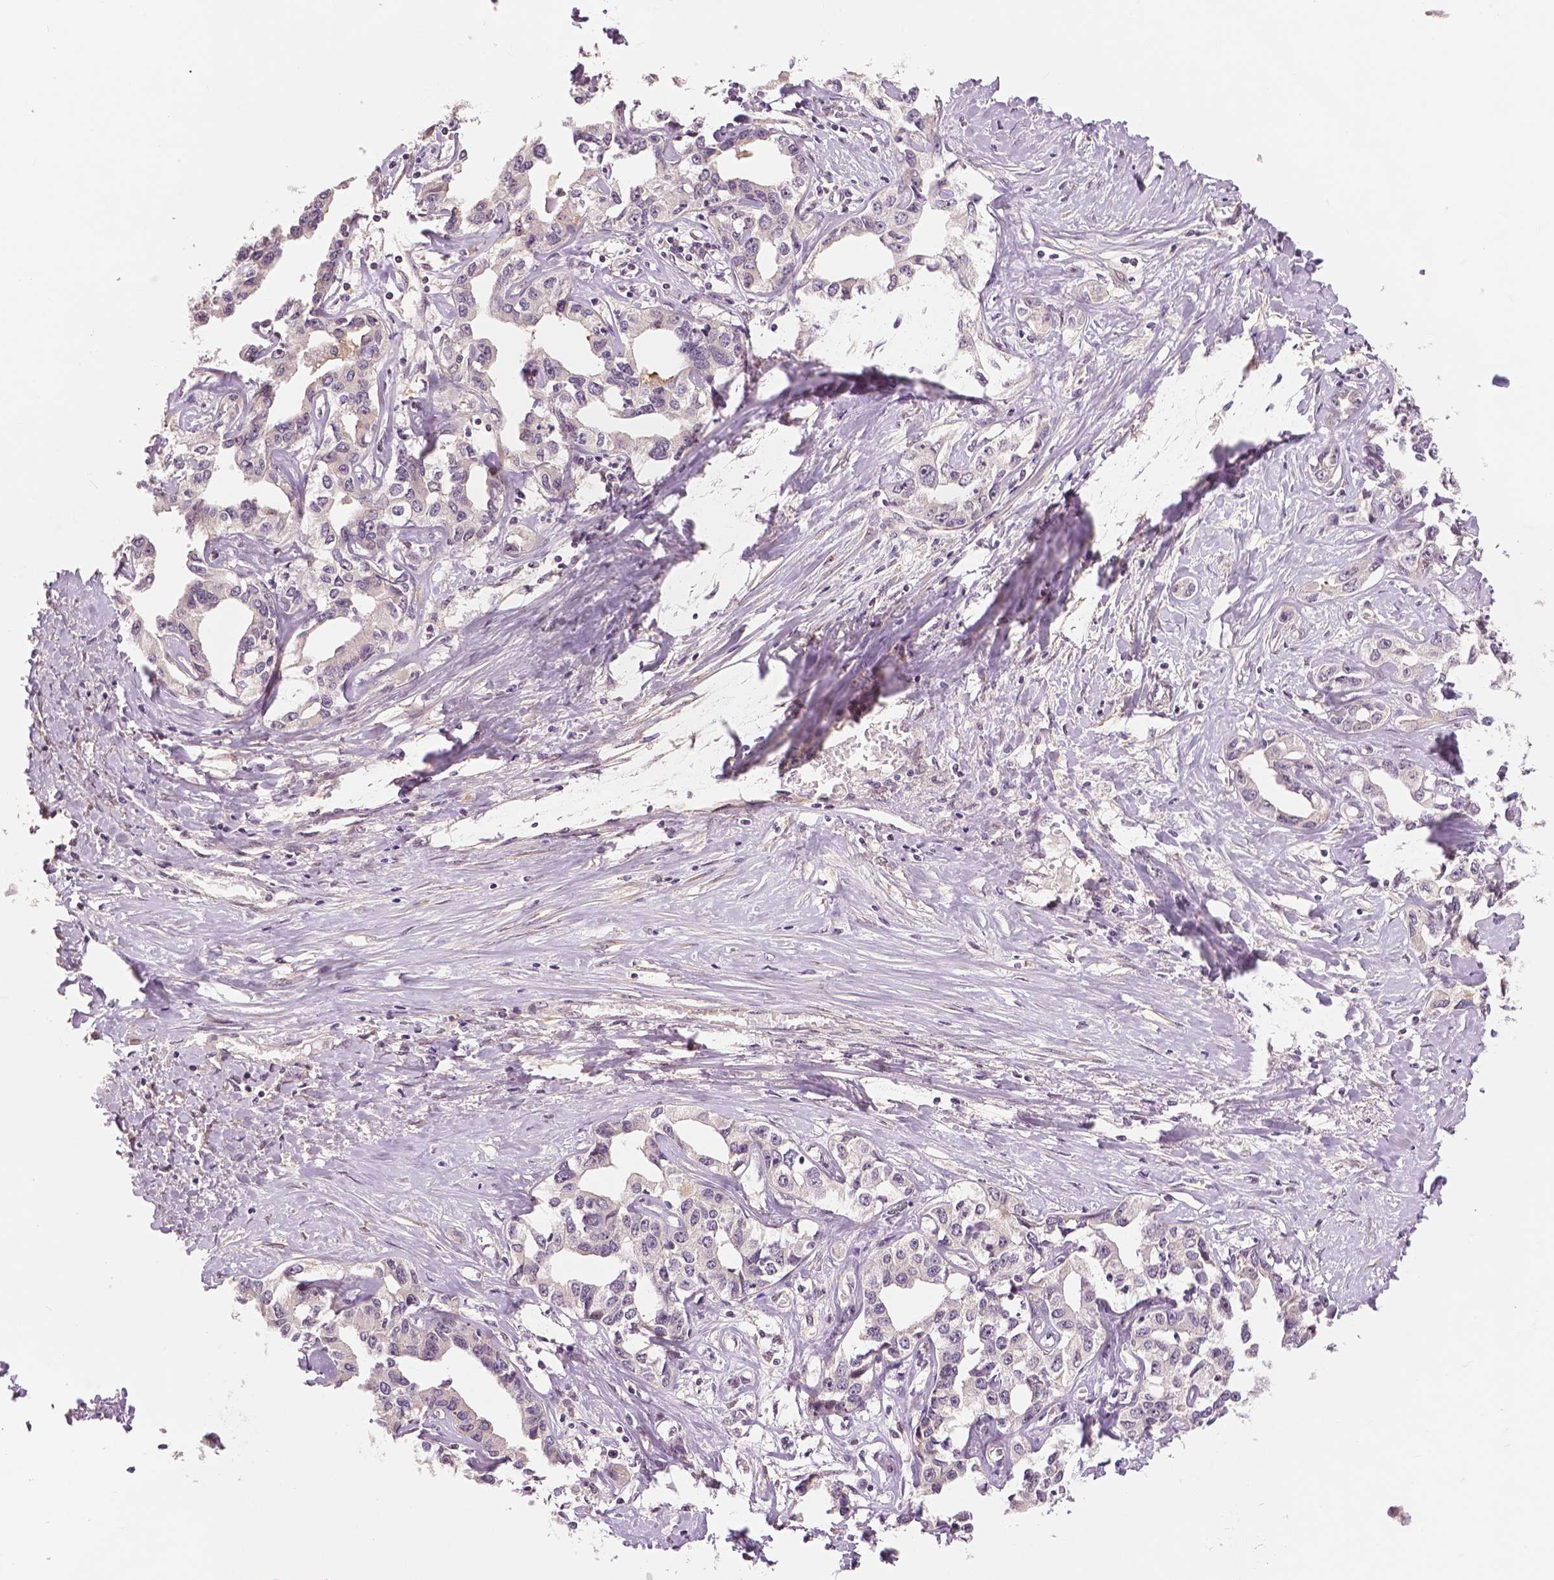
{"staining": {"intensity": "negative", "quantity": "none", "location": "none"}, "tissue": "liver cancer", "cell_type": "Tumor cells", "image_type": "cancer", "snomed": [{"axis": "morphology", "description": "Cholangiocarcinoma"}, {"axis": "topography", "description": "Liver"}], "caption": "Tumor cells are negative for brown protein staining in liver cancer.", "gene": "MAP1LC3B", "patient": {"sex": "male", "age": 59}}